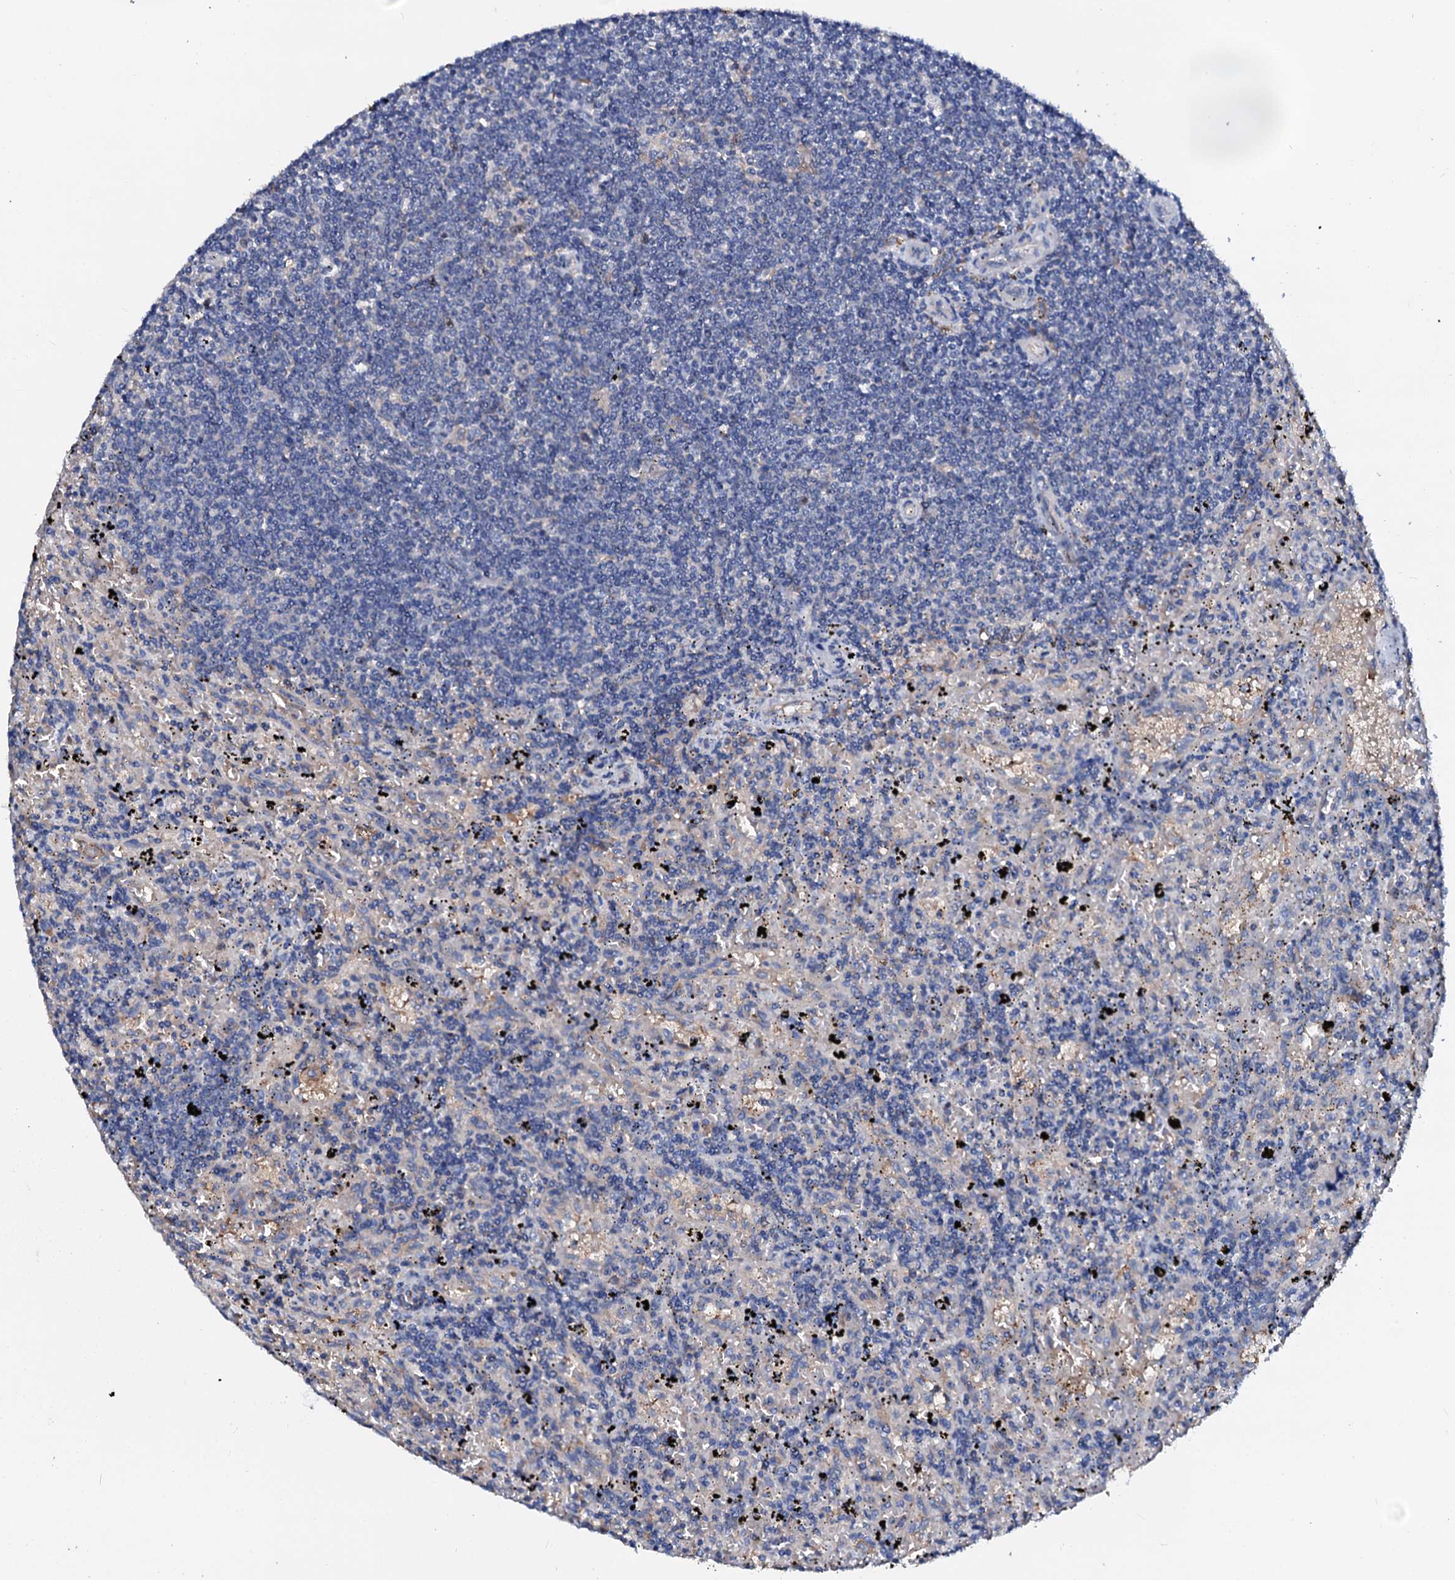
{"staining": {"intensity": "negative", "quantity": "none", "location": "none"}, "tissue": "lymphoma", "cell_type": "Tumor cells", "image_type": "cancer", "snomed": [{"axis": "morphology", "description": "Malignant lymphoma, non-Hodgkin's type, Low grade"}, {"axis": "topography", "description": "Spleen"}], "caption": "Protein analysis of lymphoma demonstrates no significant staining in tumor cells. The staining is performed using DAB brown chromogen with nuclei counter-stained in using hematoxylin.", "gene": "CSKMT", "patient": {"sex": "male", "age": 76}}